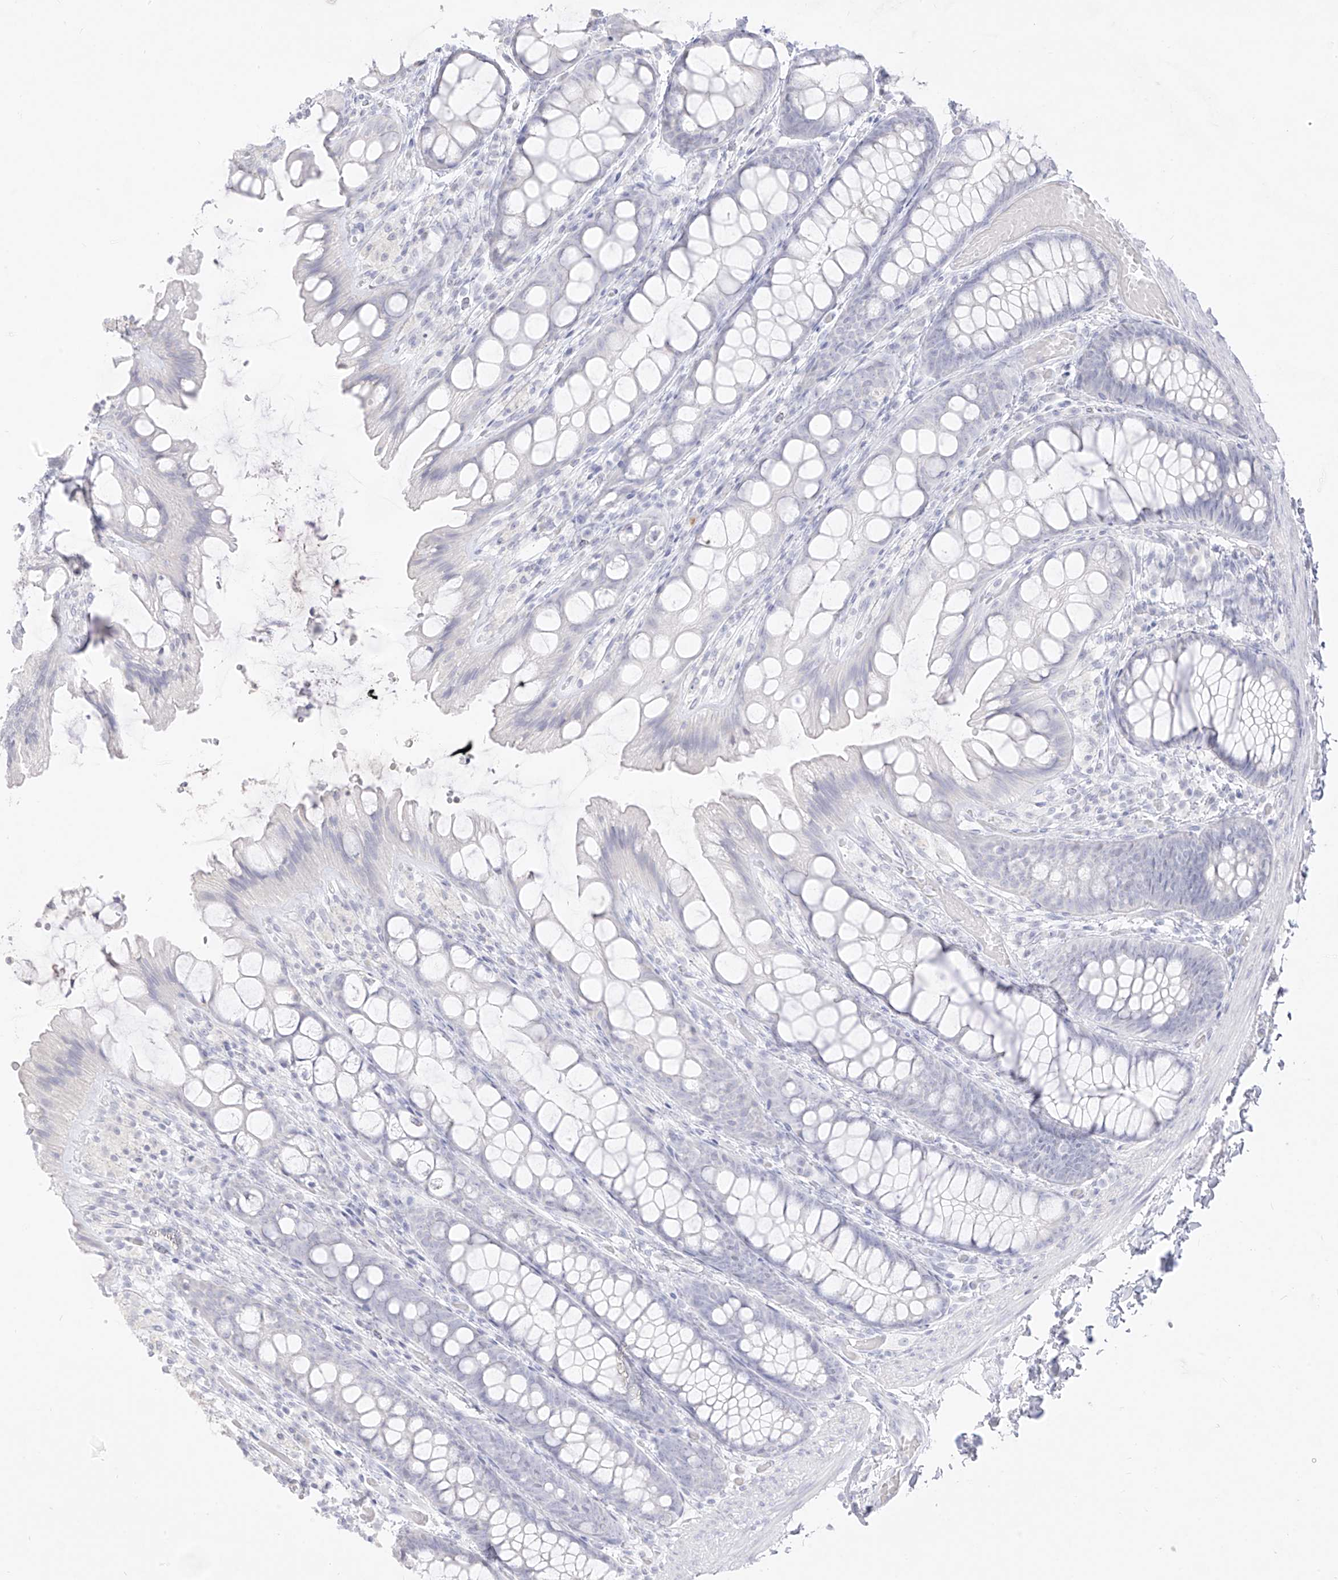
{"staining": {"intensity": "negative", "quantity": "none", "location": "none"}, "tissue": "colon", "cell_type": "Endothelial cells", "image_type": "normal", "snomed": [{"axis": "morphology", "description": "Normal tissue, NOS"}, {"axis": "topography", "description": "Colon"}], "caption": "DAB (3,3'-diaminobenzidine) immunohistochemical staining of unremarkable human colon reveals no significant expression in endothelial cells.", "gene": "TGM4", "patient": {"sex": "male", "age": 47}}